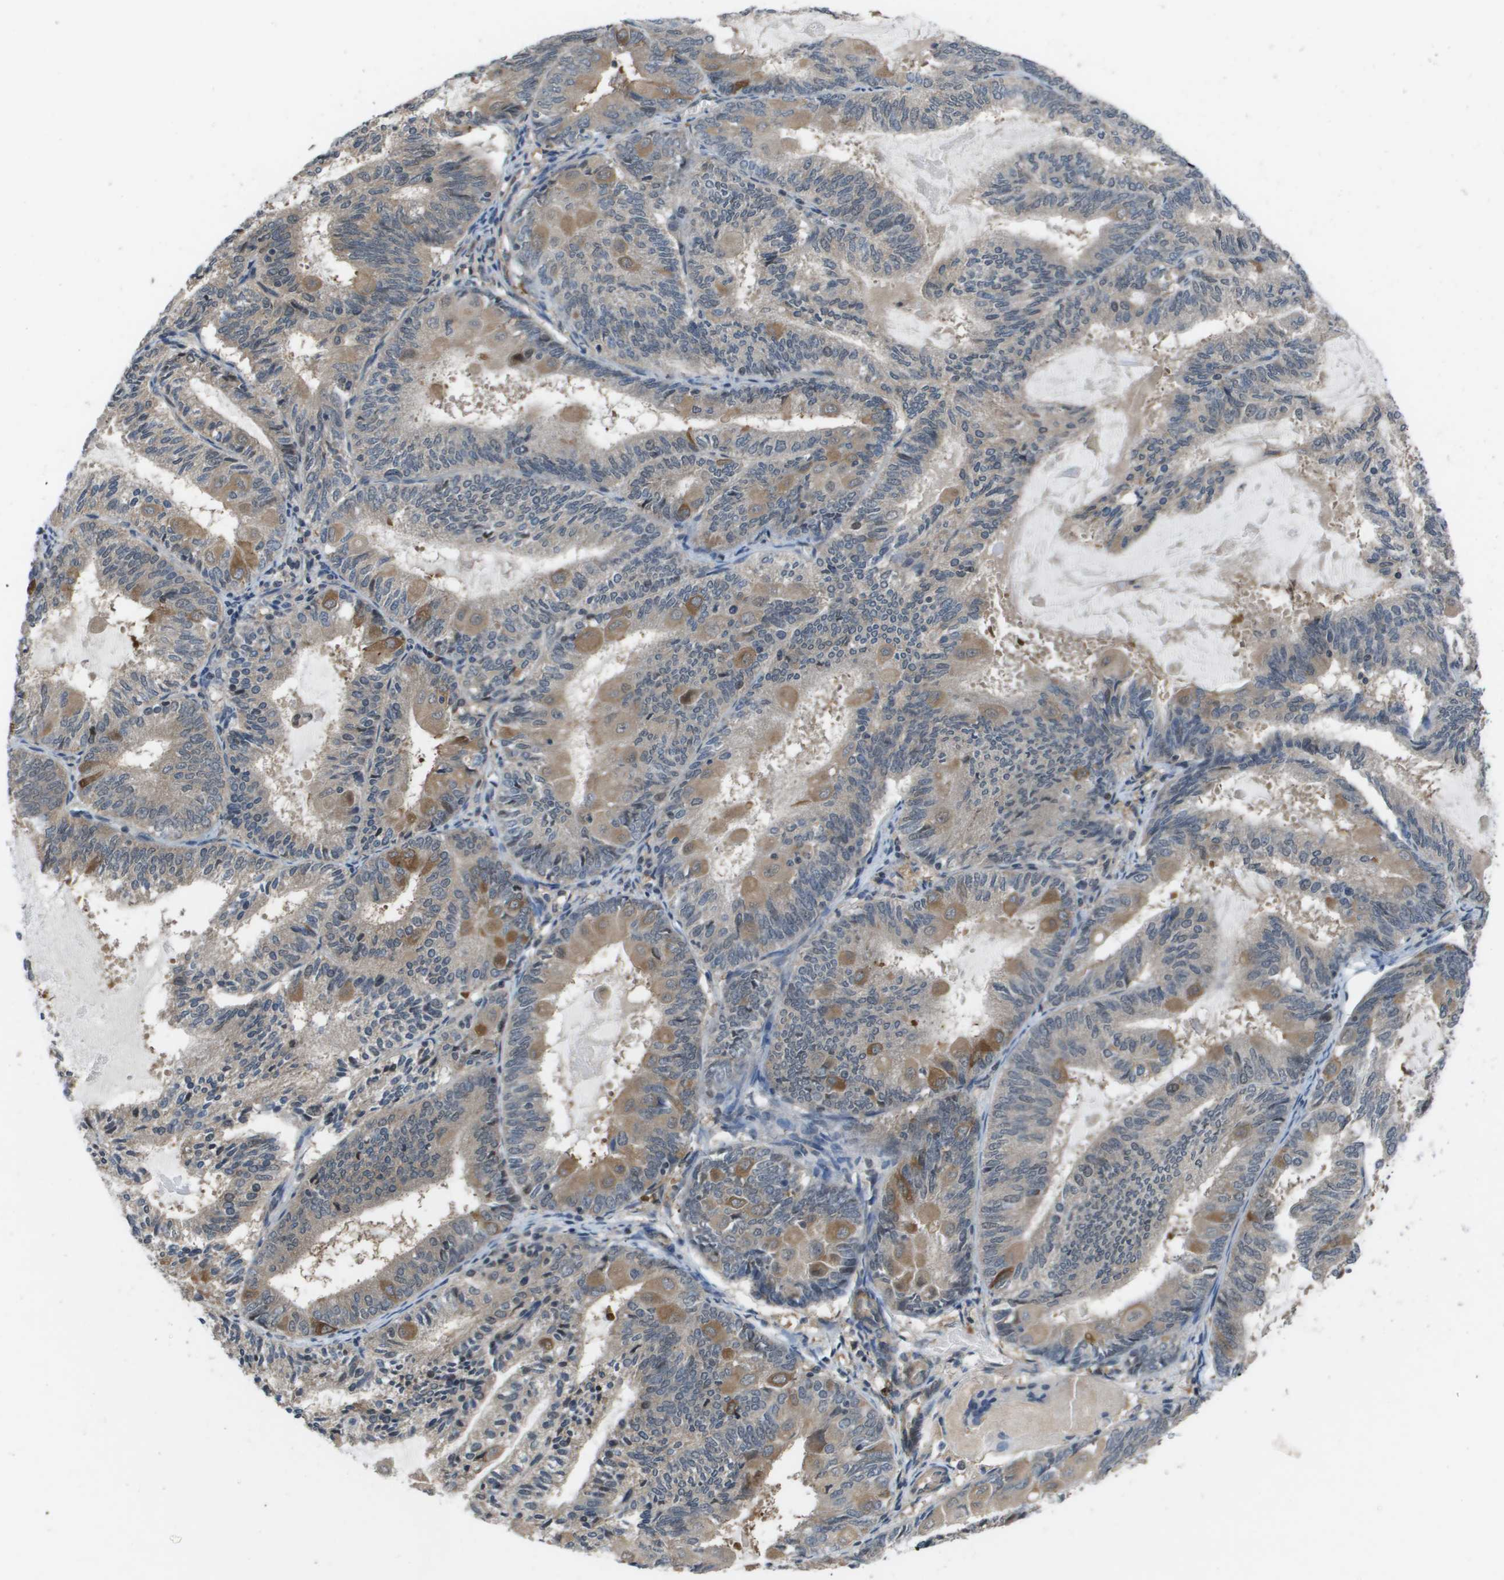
{"staining": {"intensity": "moderate", "quantity": "25%-75%", "location": "cytoplasmic/membranous"}, "tissue": "endometrial cancer", "cell_type": "Tumor cells", "image_type": "cancer", "snomed": [{"axis": "morphology", "description": "Adenocarcinoma, NOS"}, {"axis": "topography", "description": "Endometrium"}], "caption": "A photomicrograph of endometrial adenocarcinoma stained for a protein displays moderate cytoplasmic/membranous brown staining in tumor cells.", "gene": "ENPP5", "patient": {"sex": "female", "age": 81}}